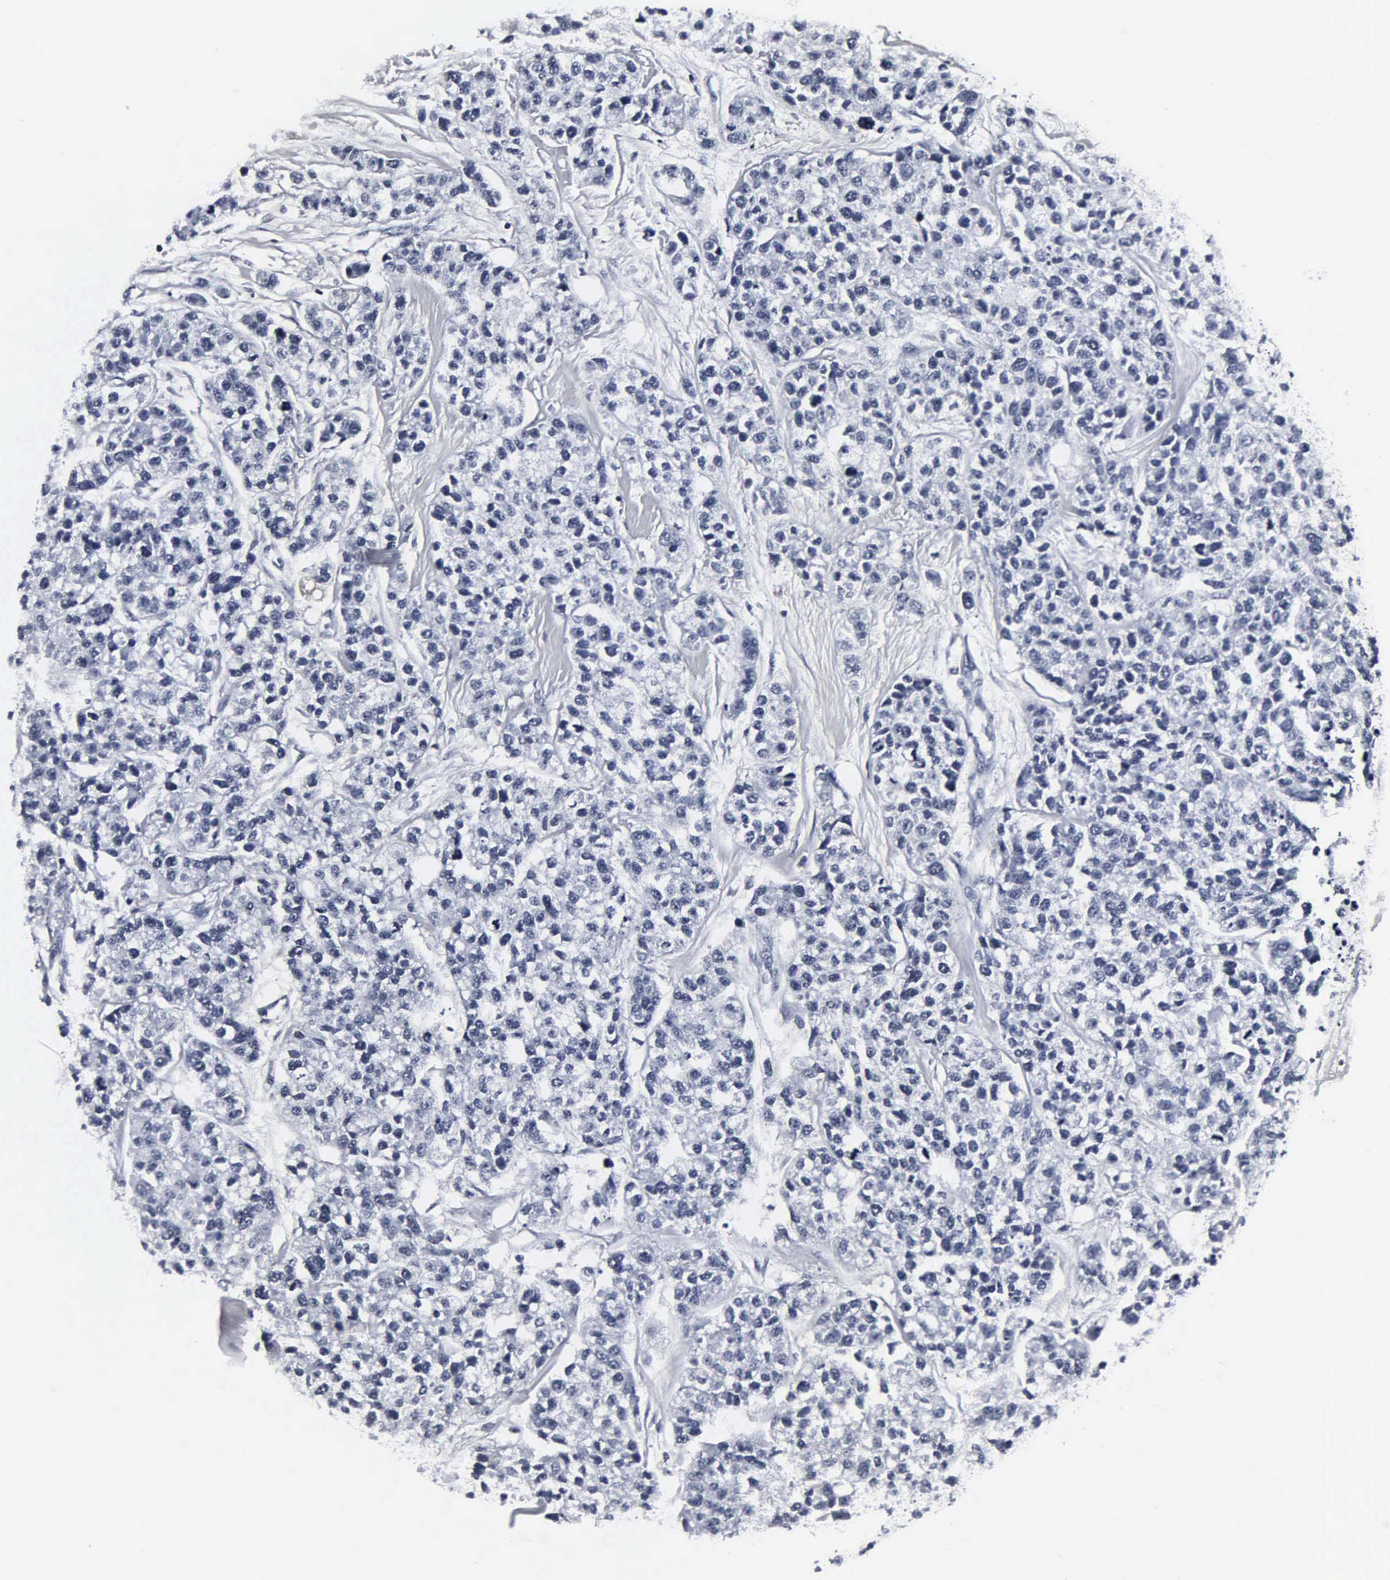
{"staining": {"intensity": "negative", "quantity": "none", "location": "none"}, "tissue": "breast cancer", "cell_type": "Tumor cells", "image_type": "cancer", "snomed": [{"axis": "morphology", "description": "Duct carcinoma"}, {"axis": "topography", "description": "Breast"}], "caption": "Immunohistochemistry (IHC) photomicrograph of neoplastic tissue: invasive ductal carcinoma (breast) stained with DAB displays no significant protein staining in tumor cells.", "gene": "DGCR2", "patient": {"sex": "female", "age": 51}}